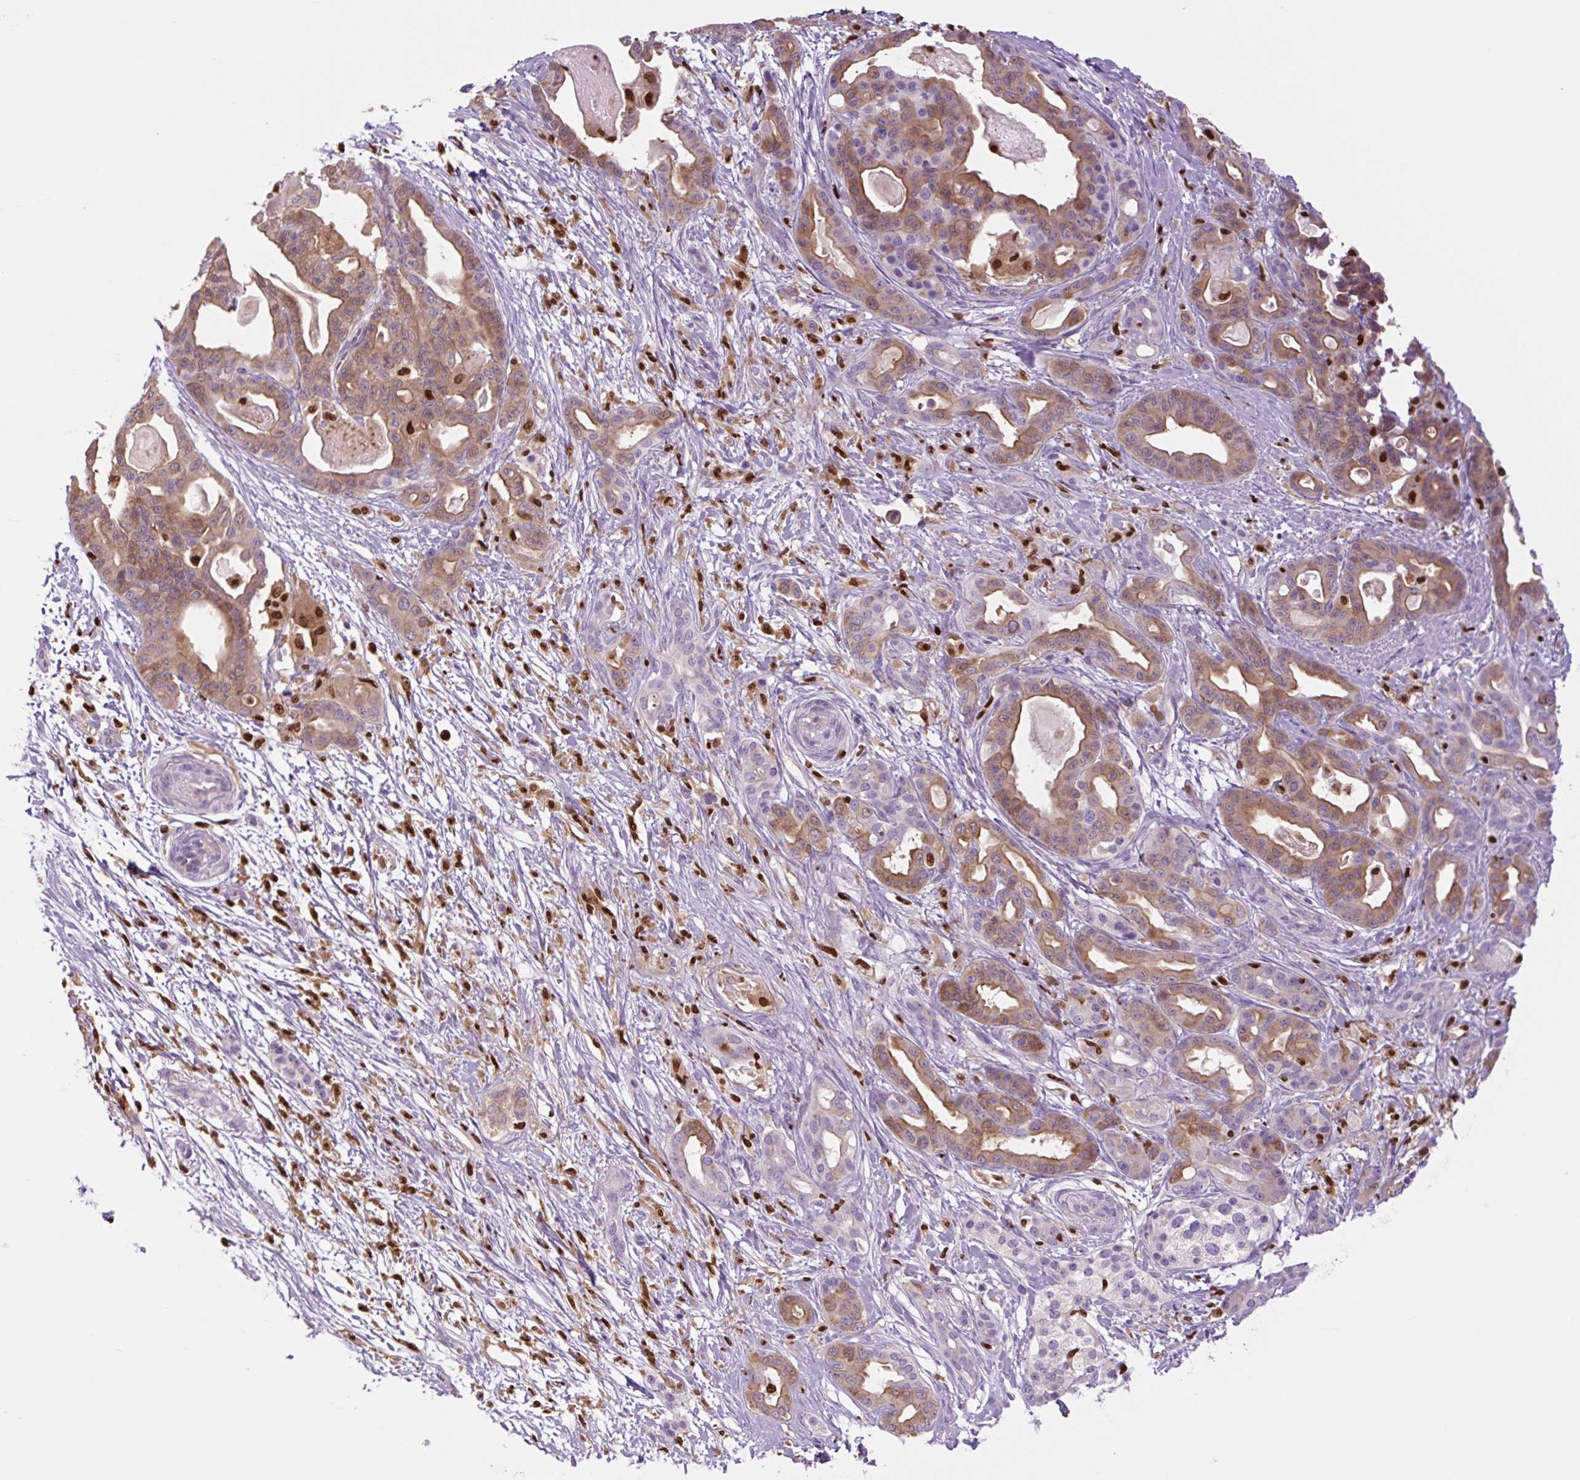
{"staining": {"intensity": "moderate", "quantity": ">75%", "location": "cytoplasmic/membranous"}, "tissue": "pancreatic cancer", "cell_type": "Tumor cells", "image_type": "cancer", "snomed": [{"axis": "morphology", "description": "Adenocarcinoma, NOS"}, {"axis": "topography", "description": "Pancreas"}], "caption": "DAB immunohistochemical staining of human pancreatic cancer (adenocarcinoma) exhibits moderate cytoplasmic/membranous protein staining in approximately >75% of tumor cells.", "gene": "SPI1", "patient": {"sex": "male", "age": 63}}